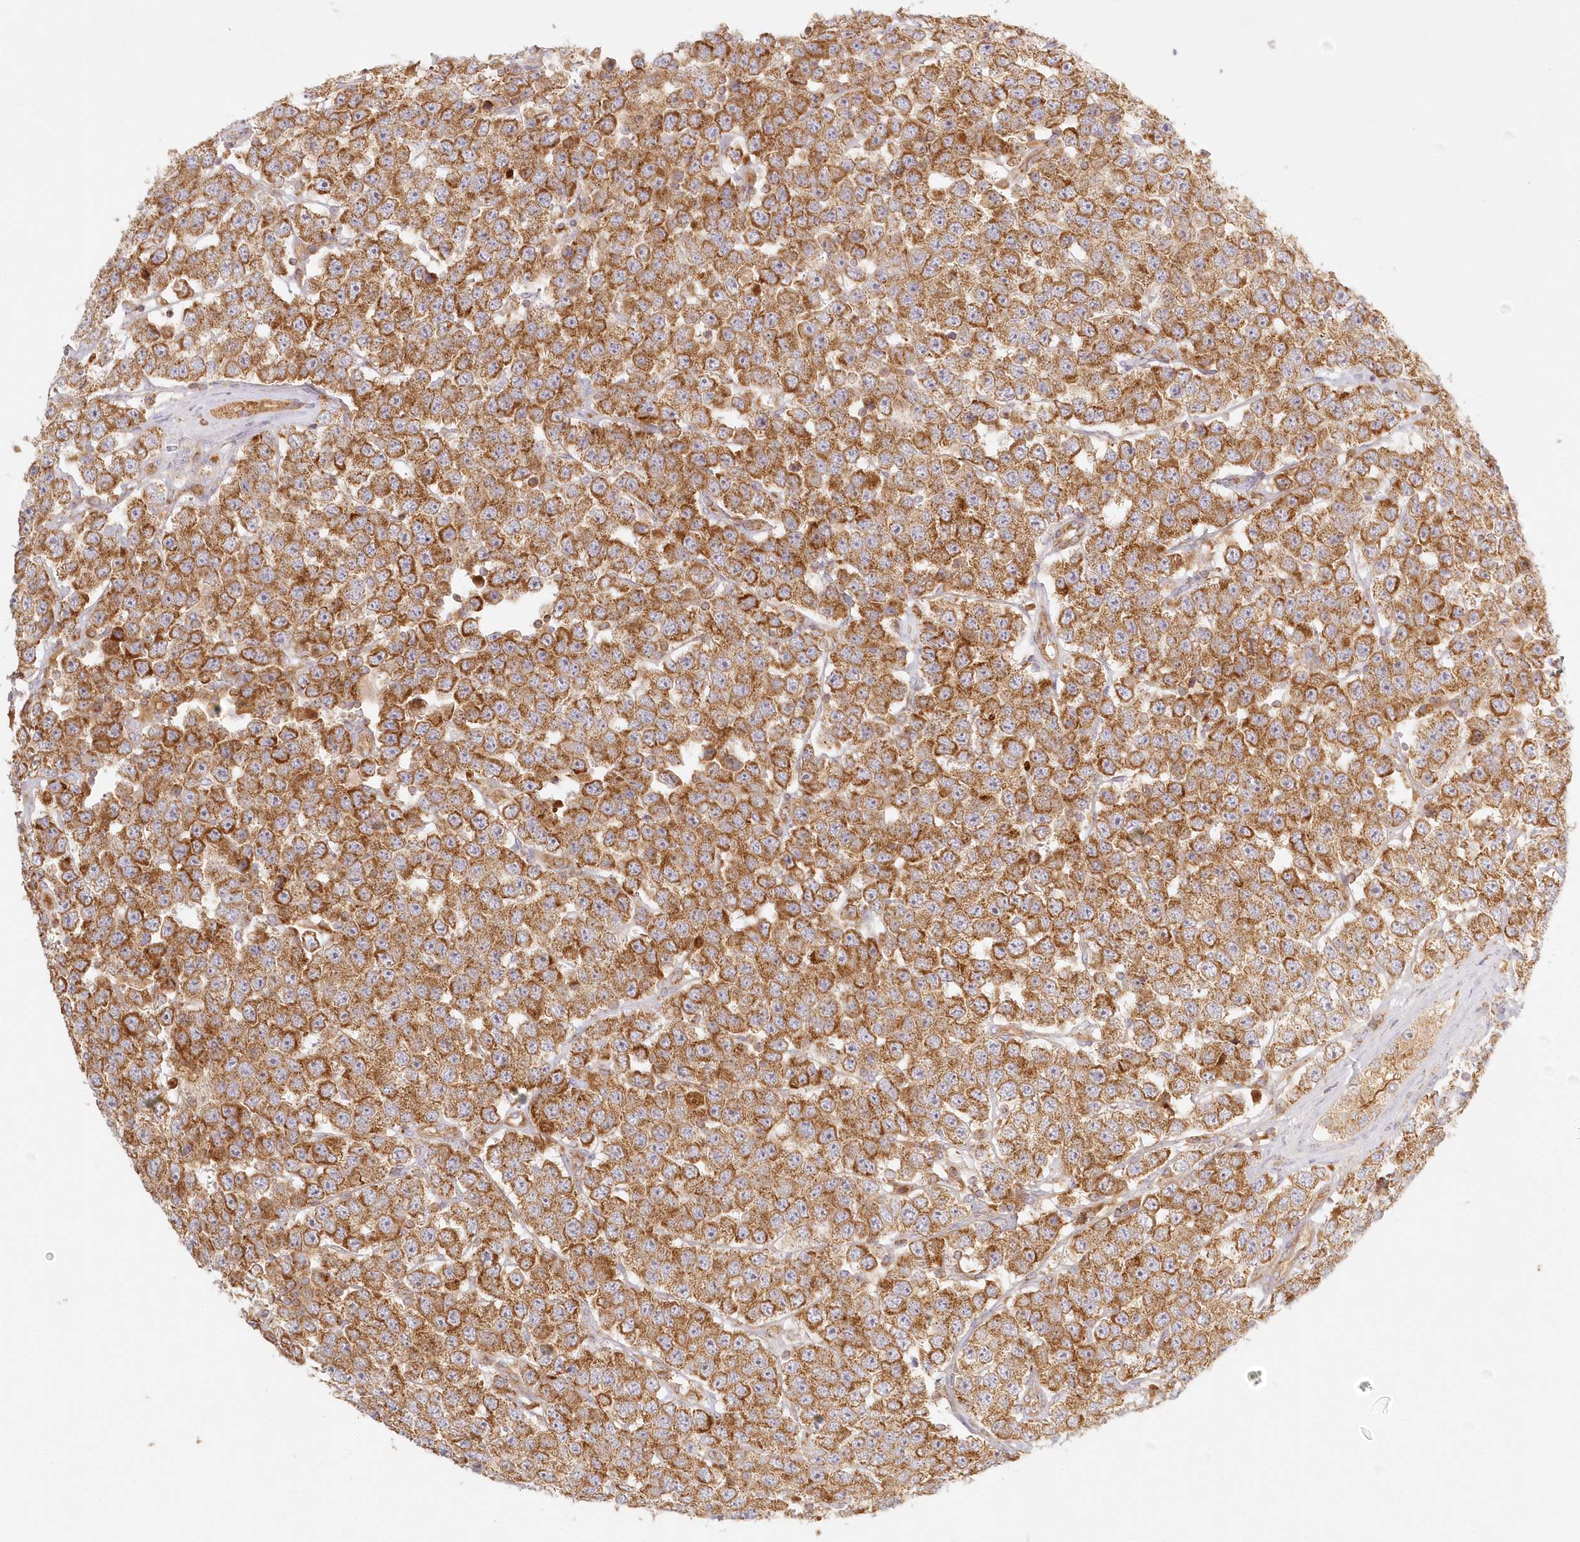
{"staining": {"intensity": "strong", "quantity": ">75%", "location": "cytoplasmic/membranous"}, "tissue": "testis cancer", "cell_type": "Tumor cells", "image_type": "cancer", "snomed": [{"axis": "morphology", "description": "Seminoma, NOS"}, {"axis": "topography", "description": "Testis"}], "caption": "High-power microscopy captured an immunohistochemistry photomicrograph of testis cancer, revealing strong cytoplasmic/membranous expression in approximately >75% of tumor cells. Immunohistochemistry stains the protein in brown and the nuclei are stained blue.", "gene": "KIAA0232", "patient": {"sex": "male", "age": 28}}